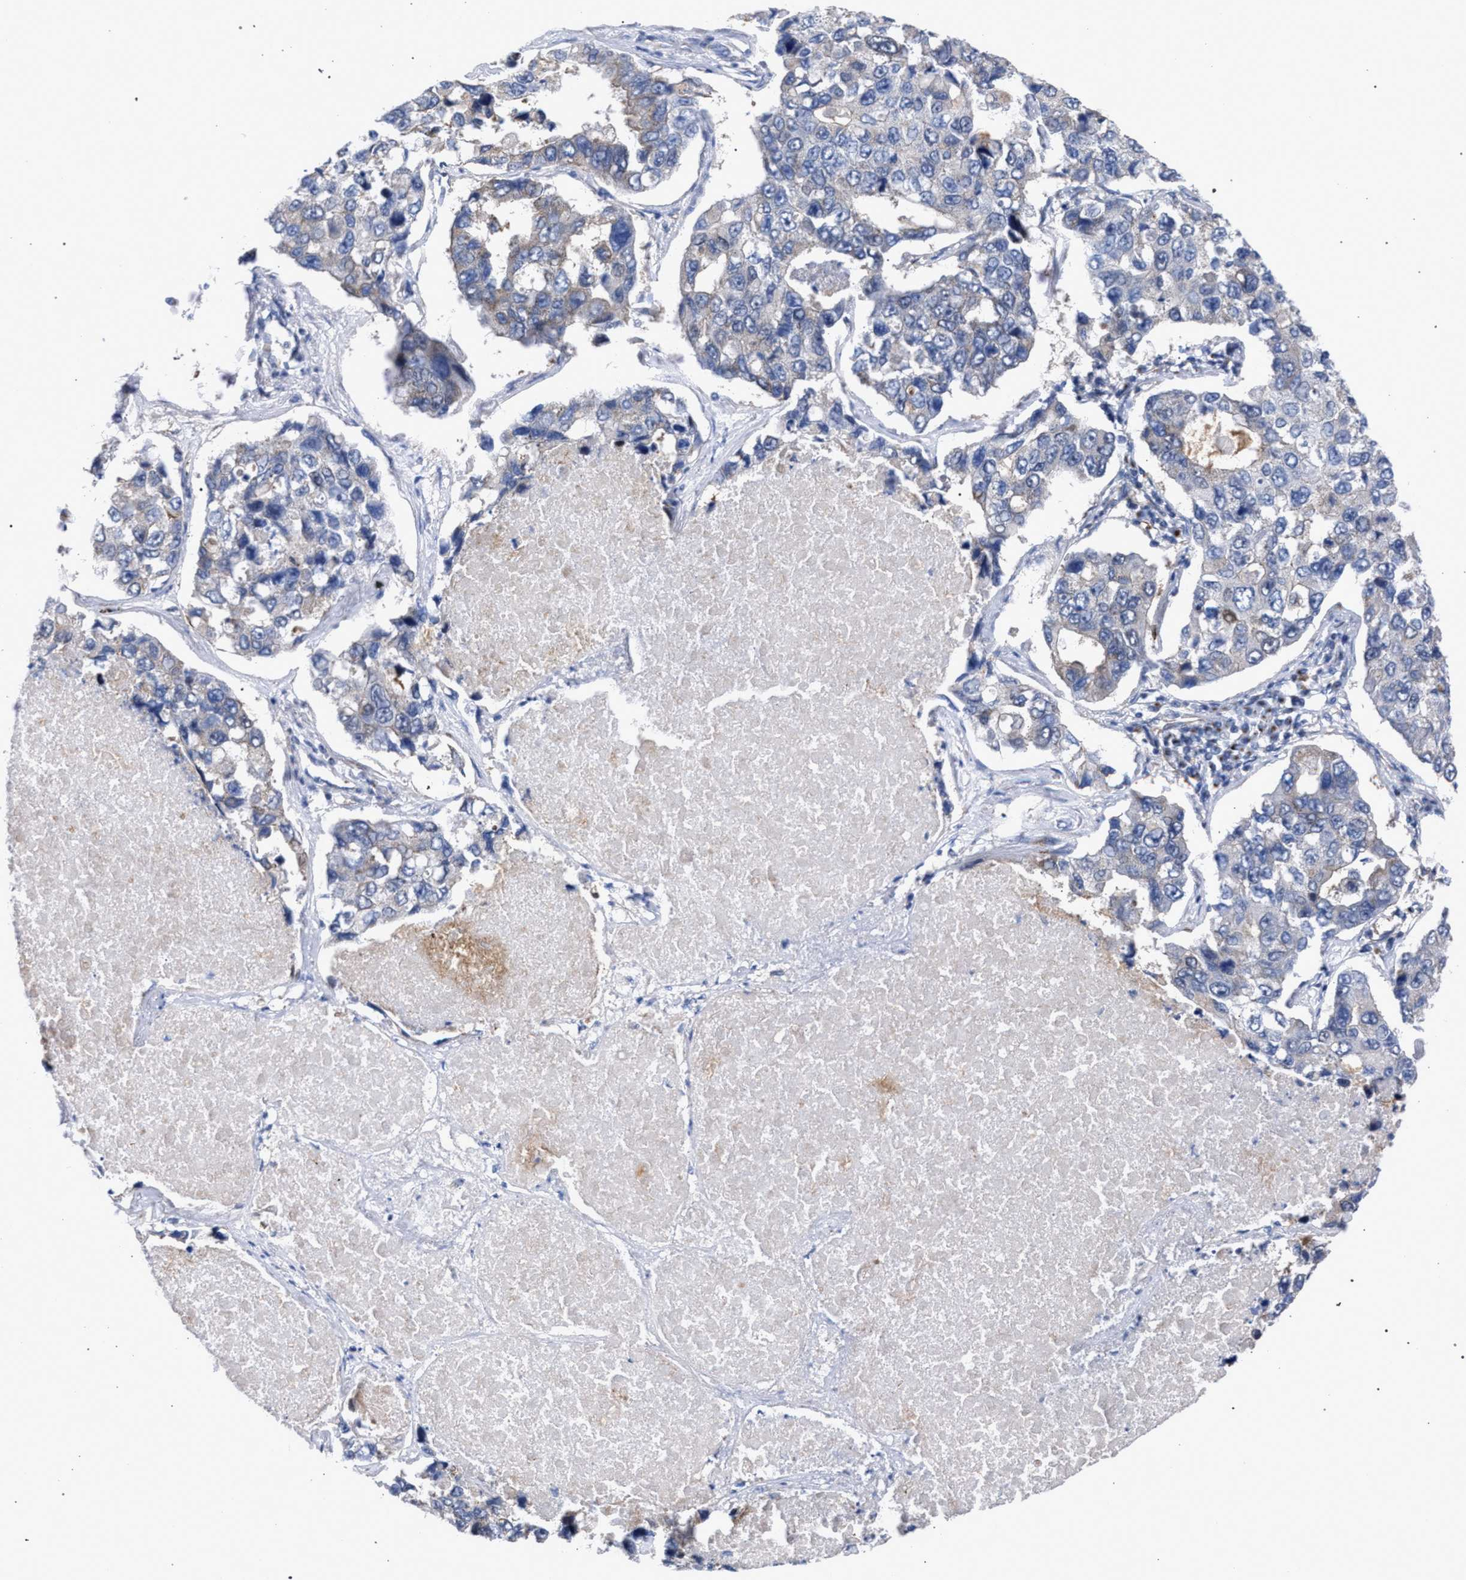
{"staining": {"intensity": "negative", "quantity": "none", "location": "none"}, "tissue": "lung cancer", "cell_type": "Tumor cells", "image_type": "cancer", "snomed": [{"axis": "morphology", "description": "Adenocarcinoma, NOS"}, {"axis": "topography", "description": "Lung"}], "caption": "High power microscopy micrograph of an immunohistochemistry (IHC) micrograph of lung adenocarcinoma, revealing no significant positivity in tumor cells.", "gene": "GOLGA2", "patient": {"sex": "male", "age": 64}}